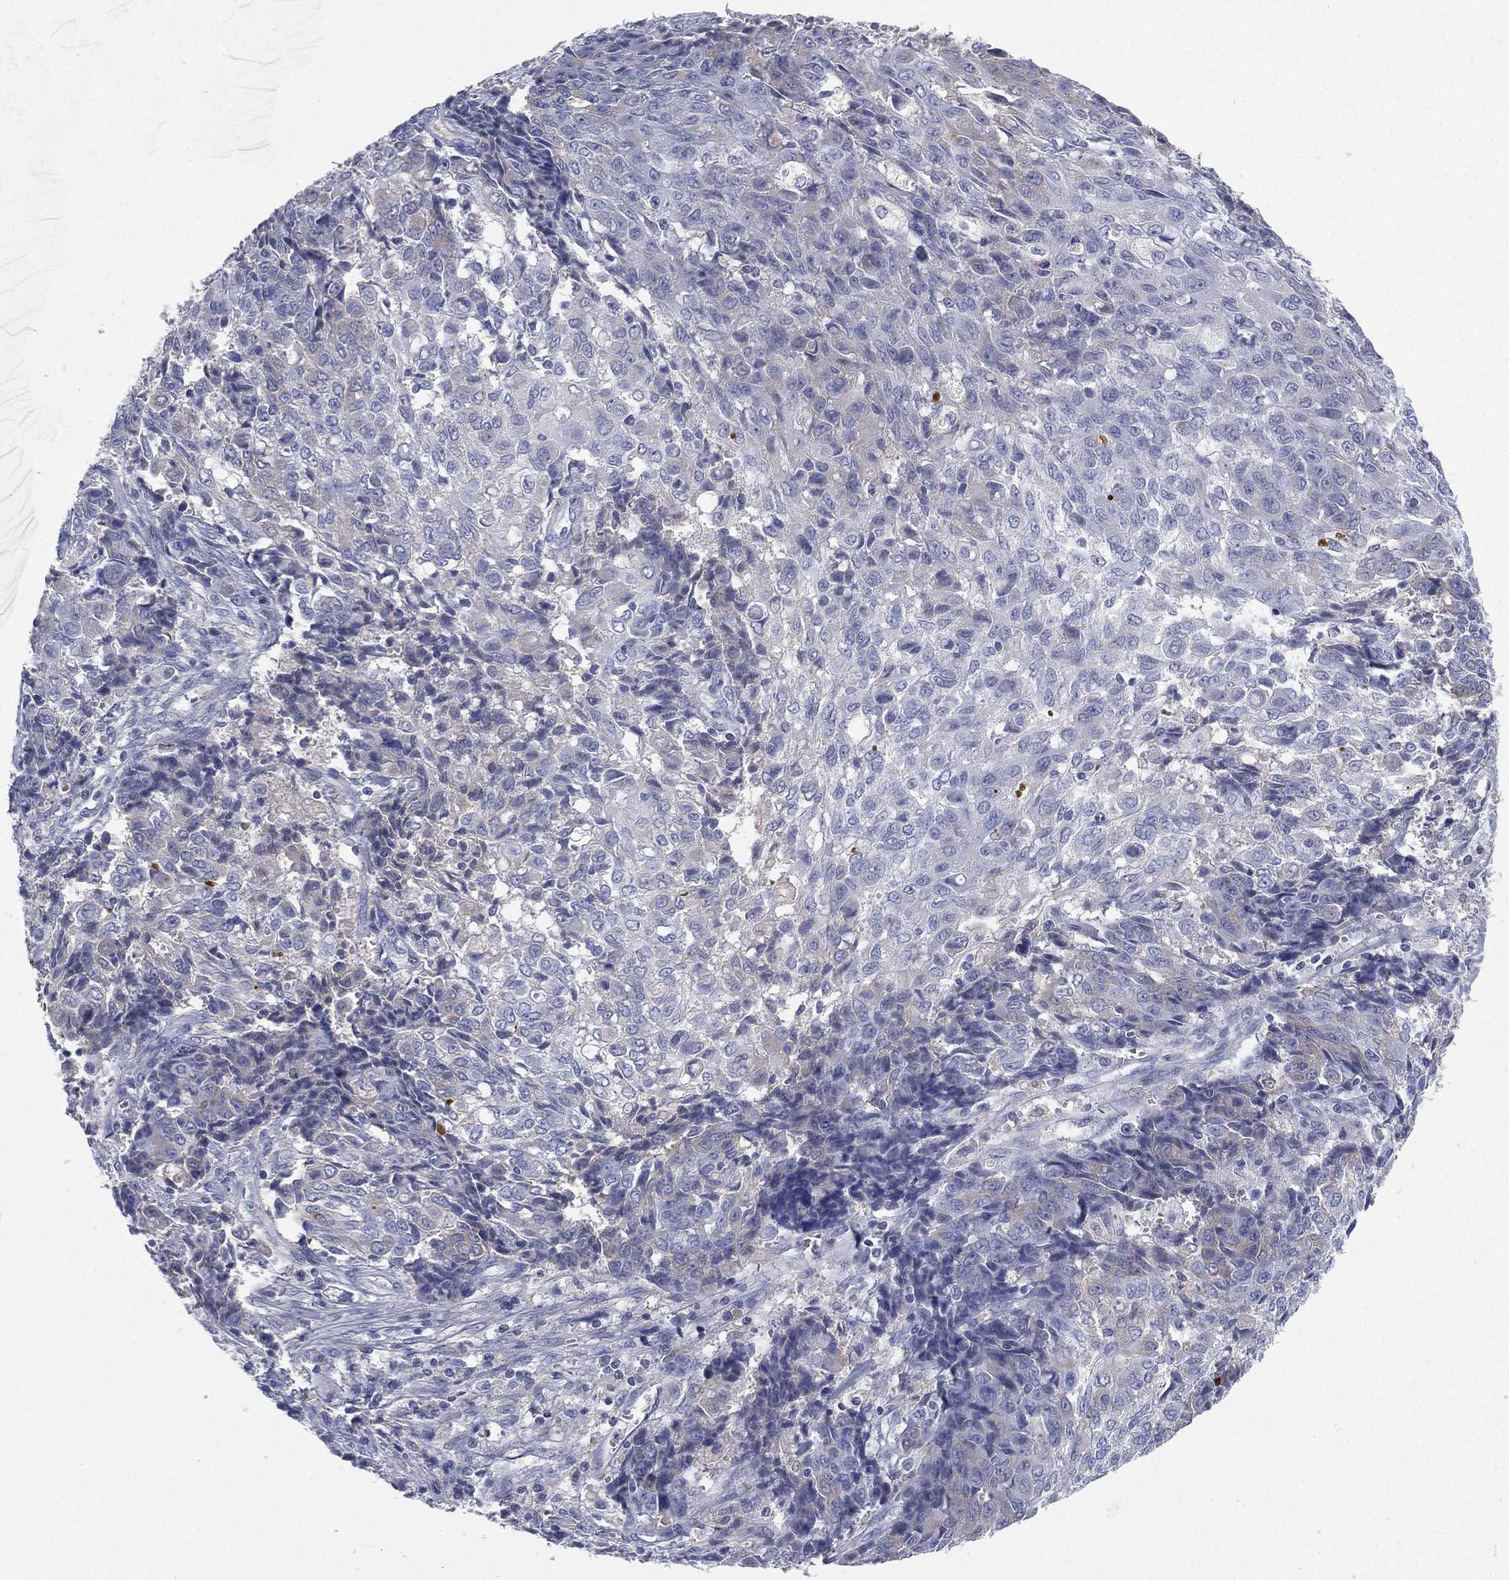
{"staining": {"intensity": "negative", "quantity": "none", "location": "none"}, "tissue": "ovarian cancer", "cell_type": "Tumor cells", "image_type": "cancer", "snomed": [{"axis": "morphology", "description": "Carcinoma, endometroid"}, {"axis": "topography", "description": "Ovary"}], "caption": "Ovarian cancer (endometroid carcinoma) was stained to show a protein in brown. There is no significant expression in tumor cells.", "gene": "HP", "patient": {"sex": "female", "age": 42}}